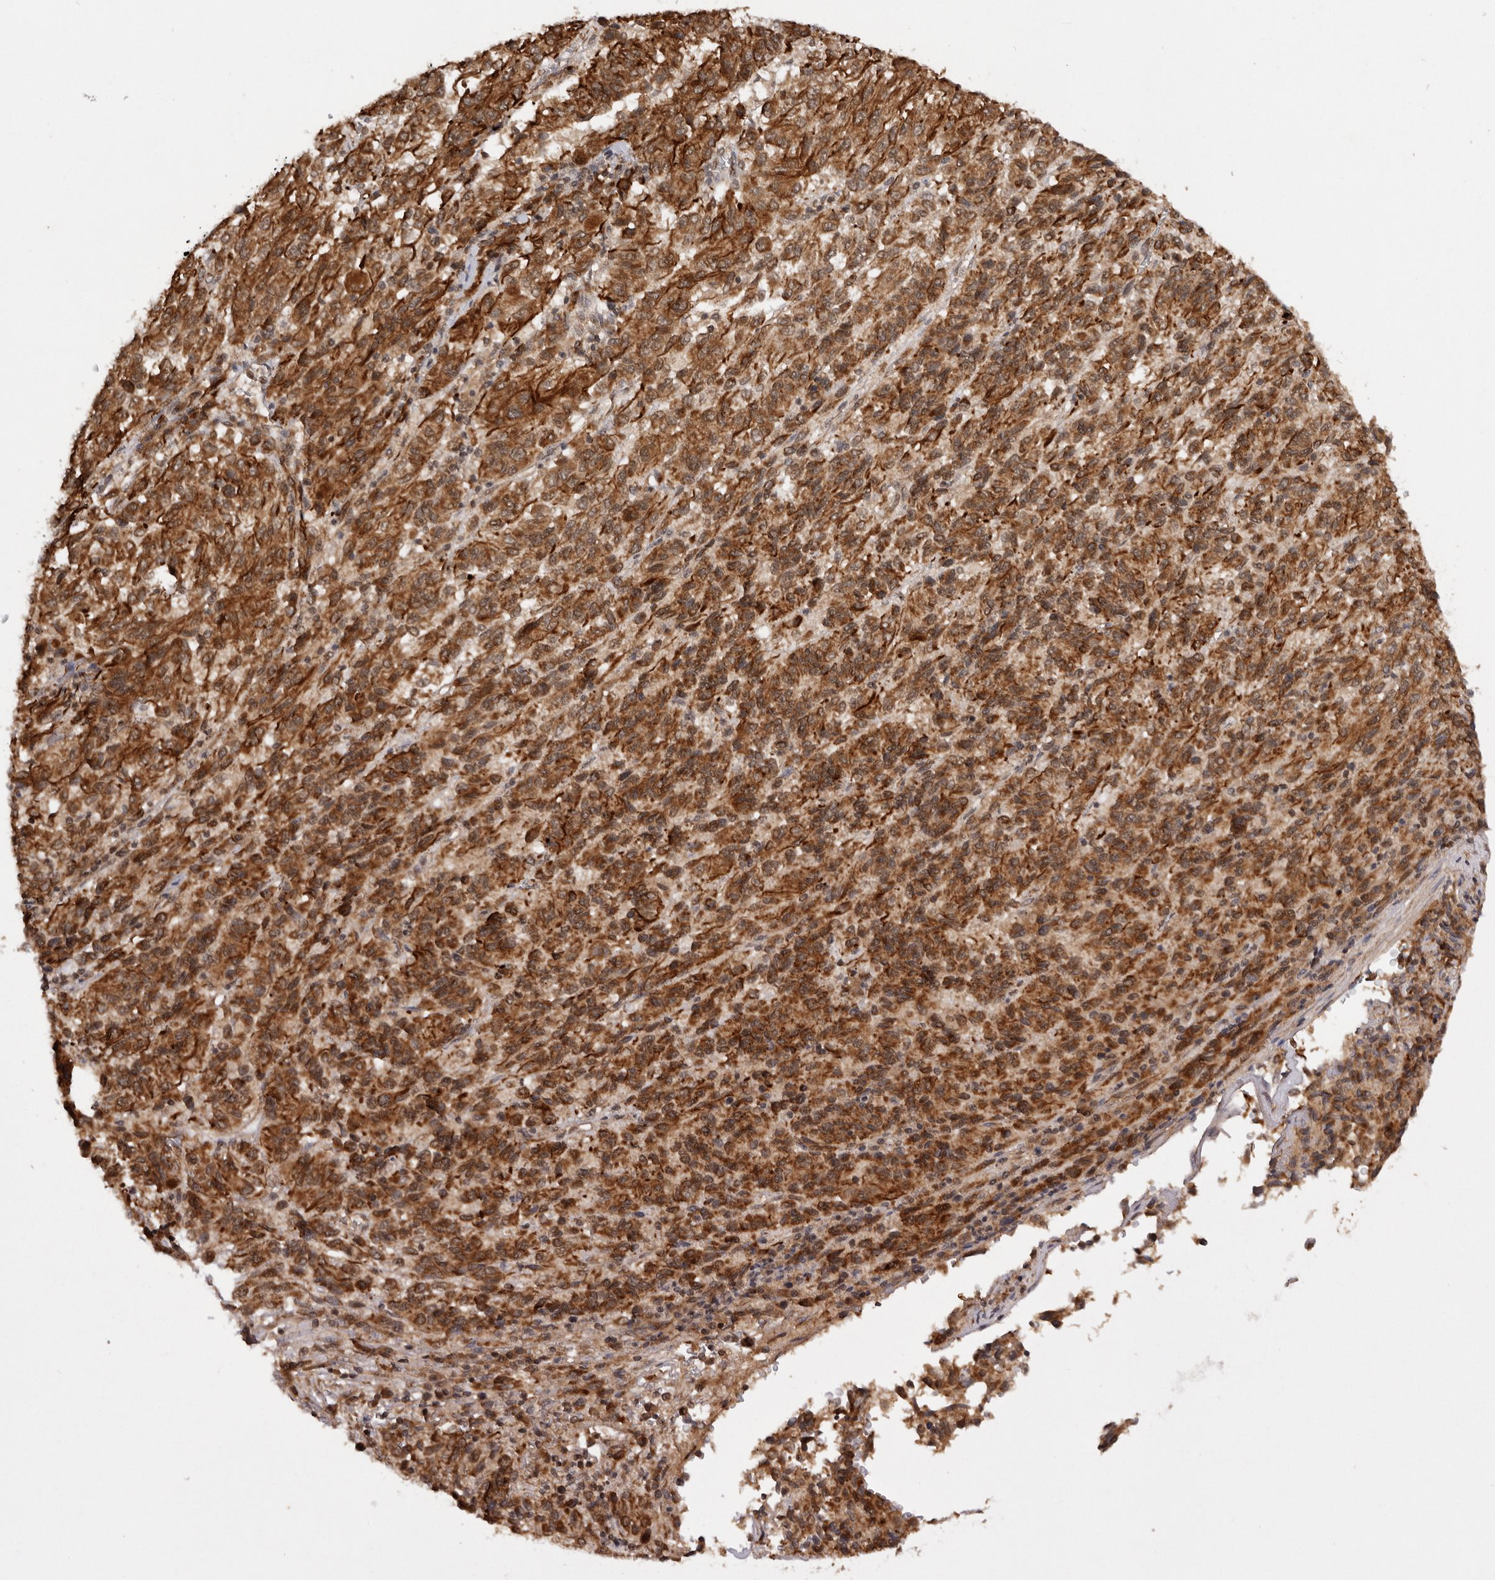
{"staining": {"intensity": "strong", "quantity": ">75%", "location": "cytoplasmic/membranous,nuclear"}, "tissue": "melanoma", "cell_type": "Tumor cells", "image_type": "cancer", "snomed": [{"axis": "morphology", "description": "Malignant melanoma, Metastatic site"}, {"axis": "topography", "description": "Lung"}], "caption": "Melanoma was stained to show a protein in brown. There is high levels of strong cytoplasmic/membranous and nuclear expression in about >75% of tumor cells.", "gene": "TARS2", "patient": {"sex": "male", "age": 64}}